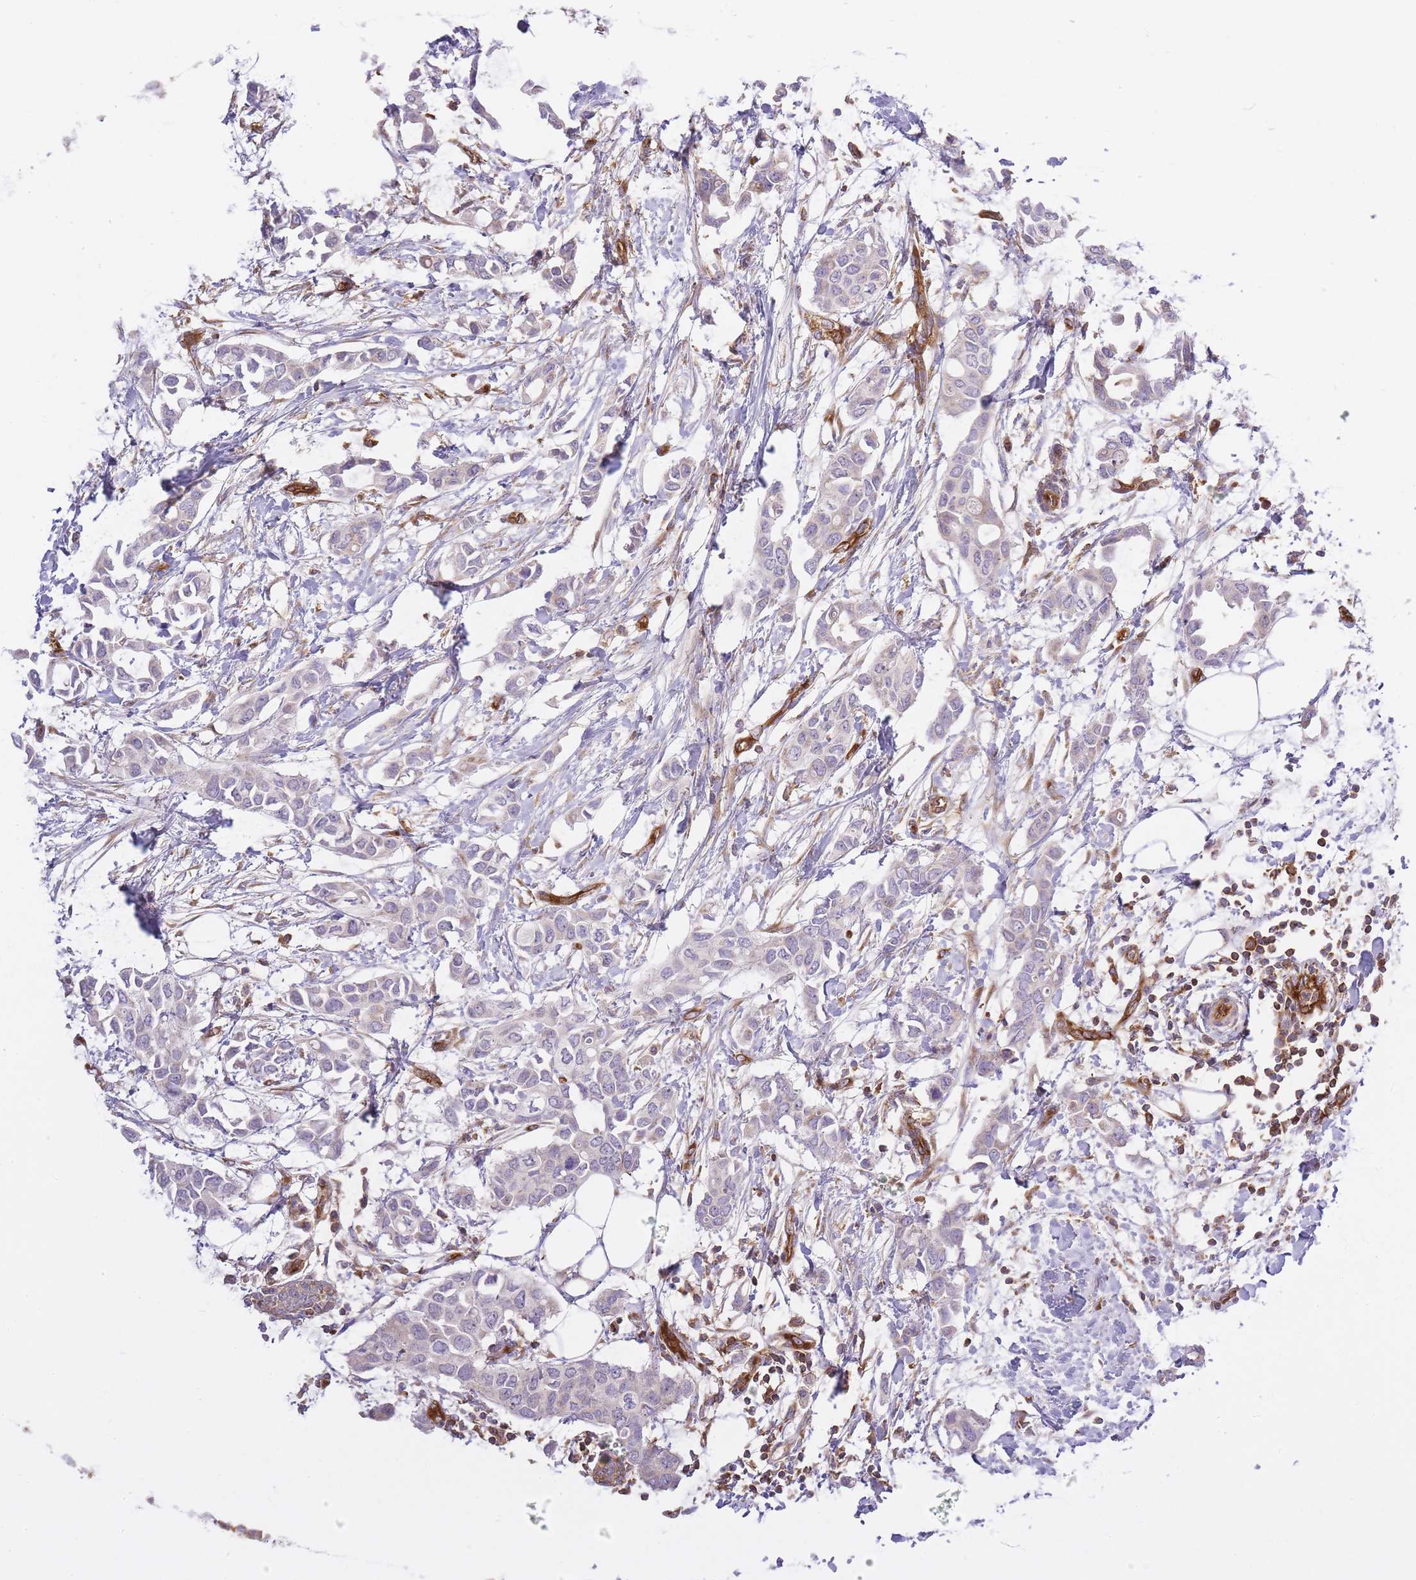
{"staining": {"intensity": "negative", "quantity": "none", "location": "none"}, "tissue": "breast cancer", "cell_type": "Tumor cells", "image_type": "cancer", "snomed": [{"axis": "morphology", "description": "Duct carcinoma"}, {"axis": "topography", "description": "Breast"}], "caption": "Immunohistochemistry micrograph of breast cancer (intraductal carcinoma) stained for a protein (brown), which shows no expression in tumor cells. (IHC, brightfield microscopy, high magnification).", "gene": "MSN", "patient": {"sex": "female", "age": 41}}